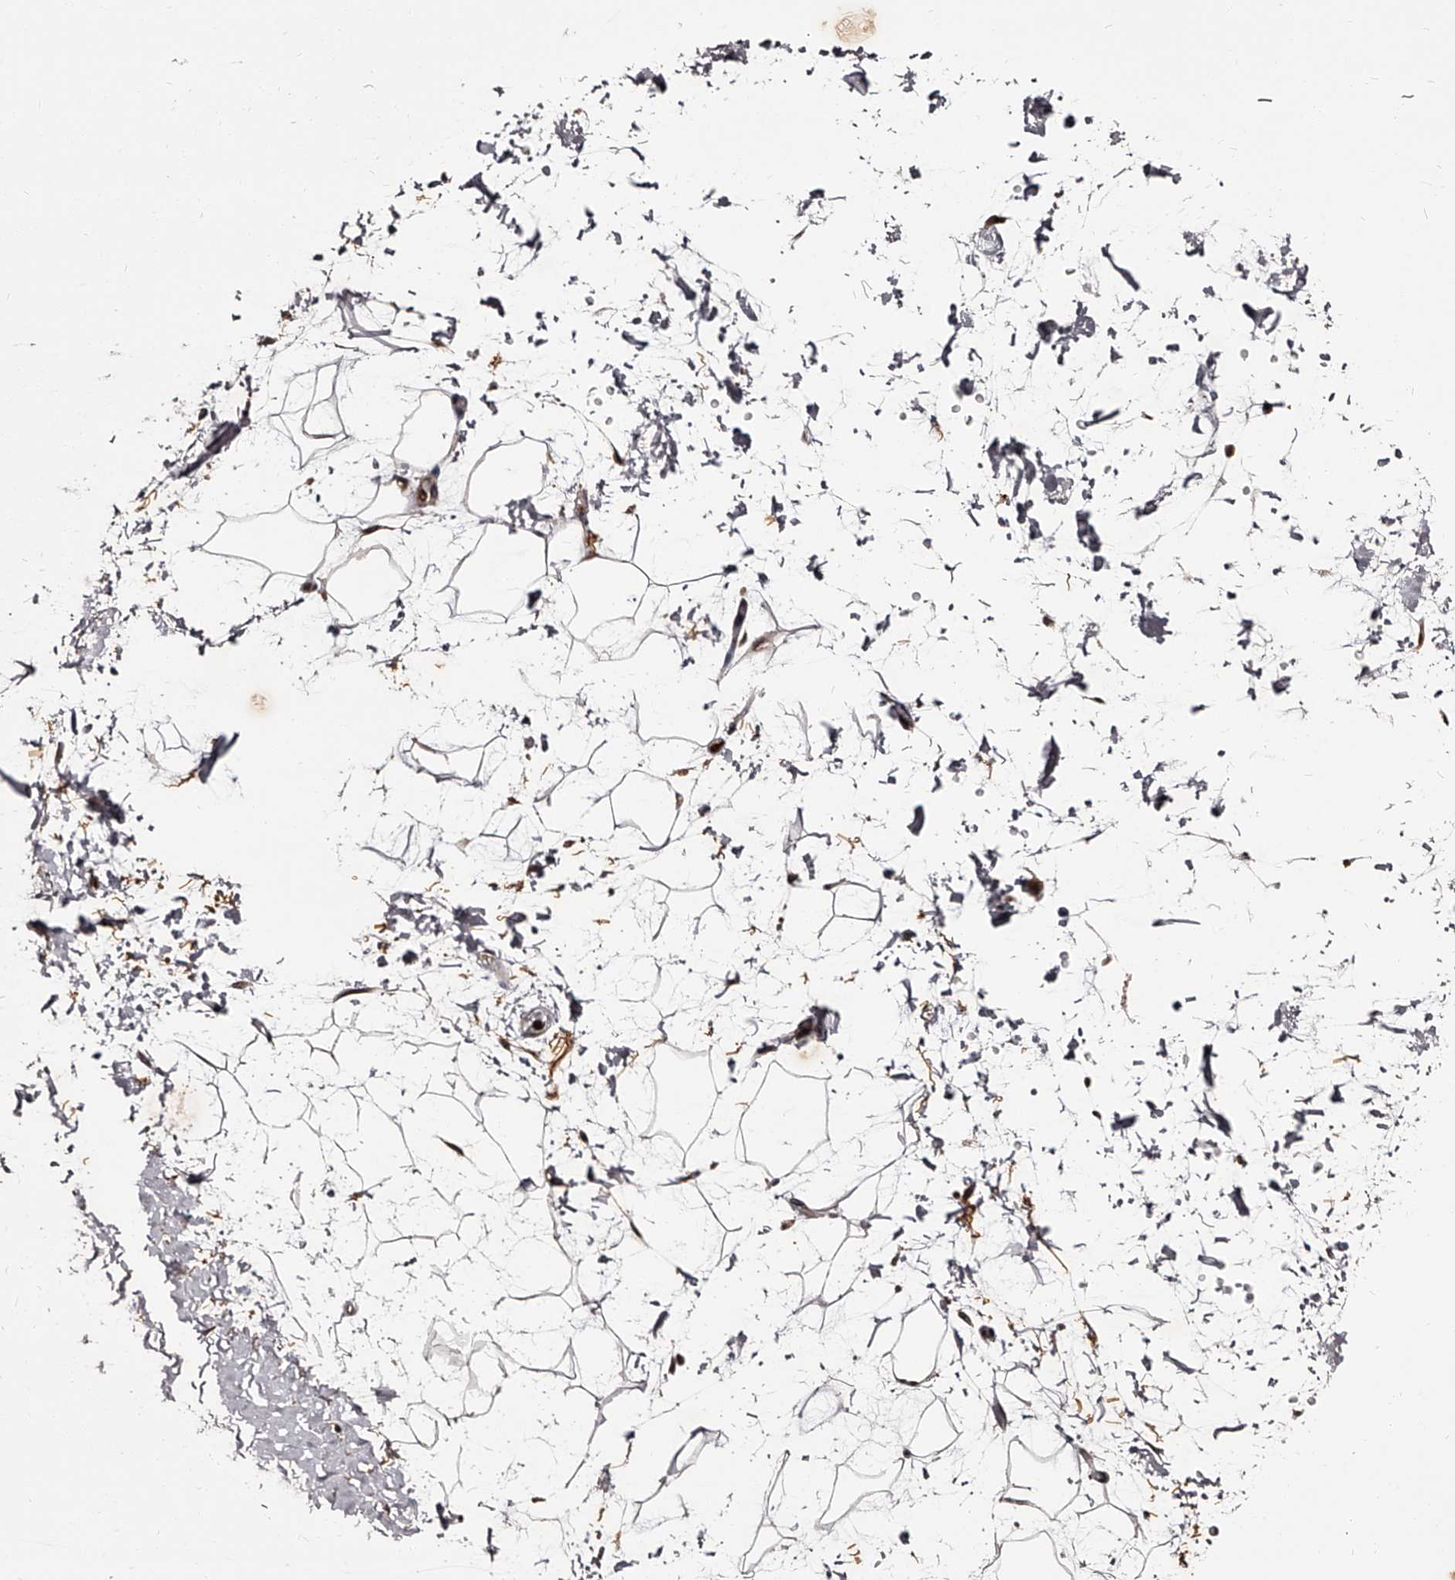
{"staining": {"intensity": "negative", "quantity": "none", "location": "none"}, "tissue": "adipose tissue", "cell_type": "Adipocytes", "image_type": "normal", "snomed": [{"axis": "morphology", "description": "Normal tissue, NOS"}, {"axis": "topography", "description": "Soft tissue"}], "caption": "This image is of normal adipose tissue stained with IHC to label a protein in brown with the nuclei are counter-stained blue. There is no positivity in adipocytes. (Brightfield microscopy of DAB immunohistochemistry (IHC) at high magnification).", "gene": "RSC1A1", "patient": {"sex": "male", "age": 72}}